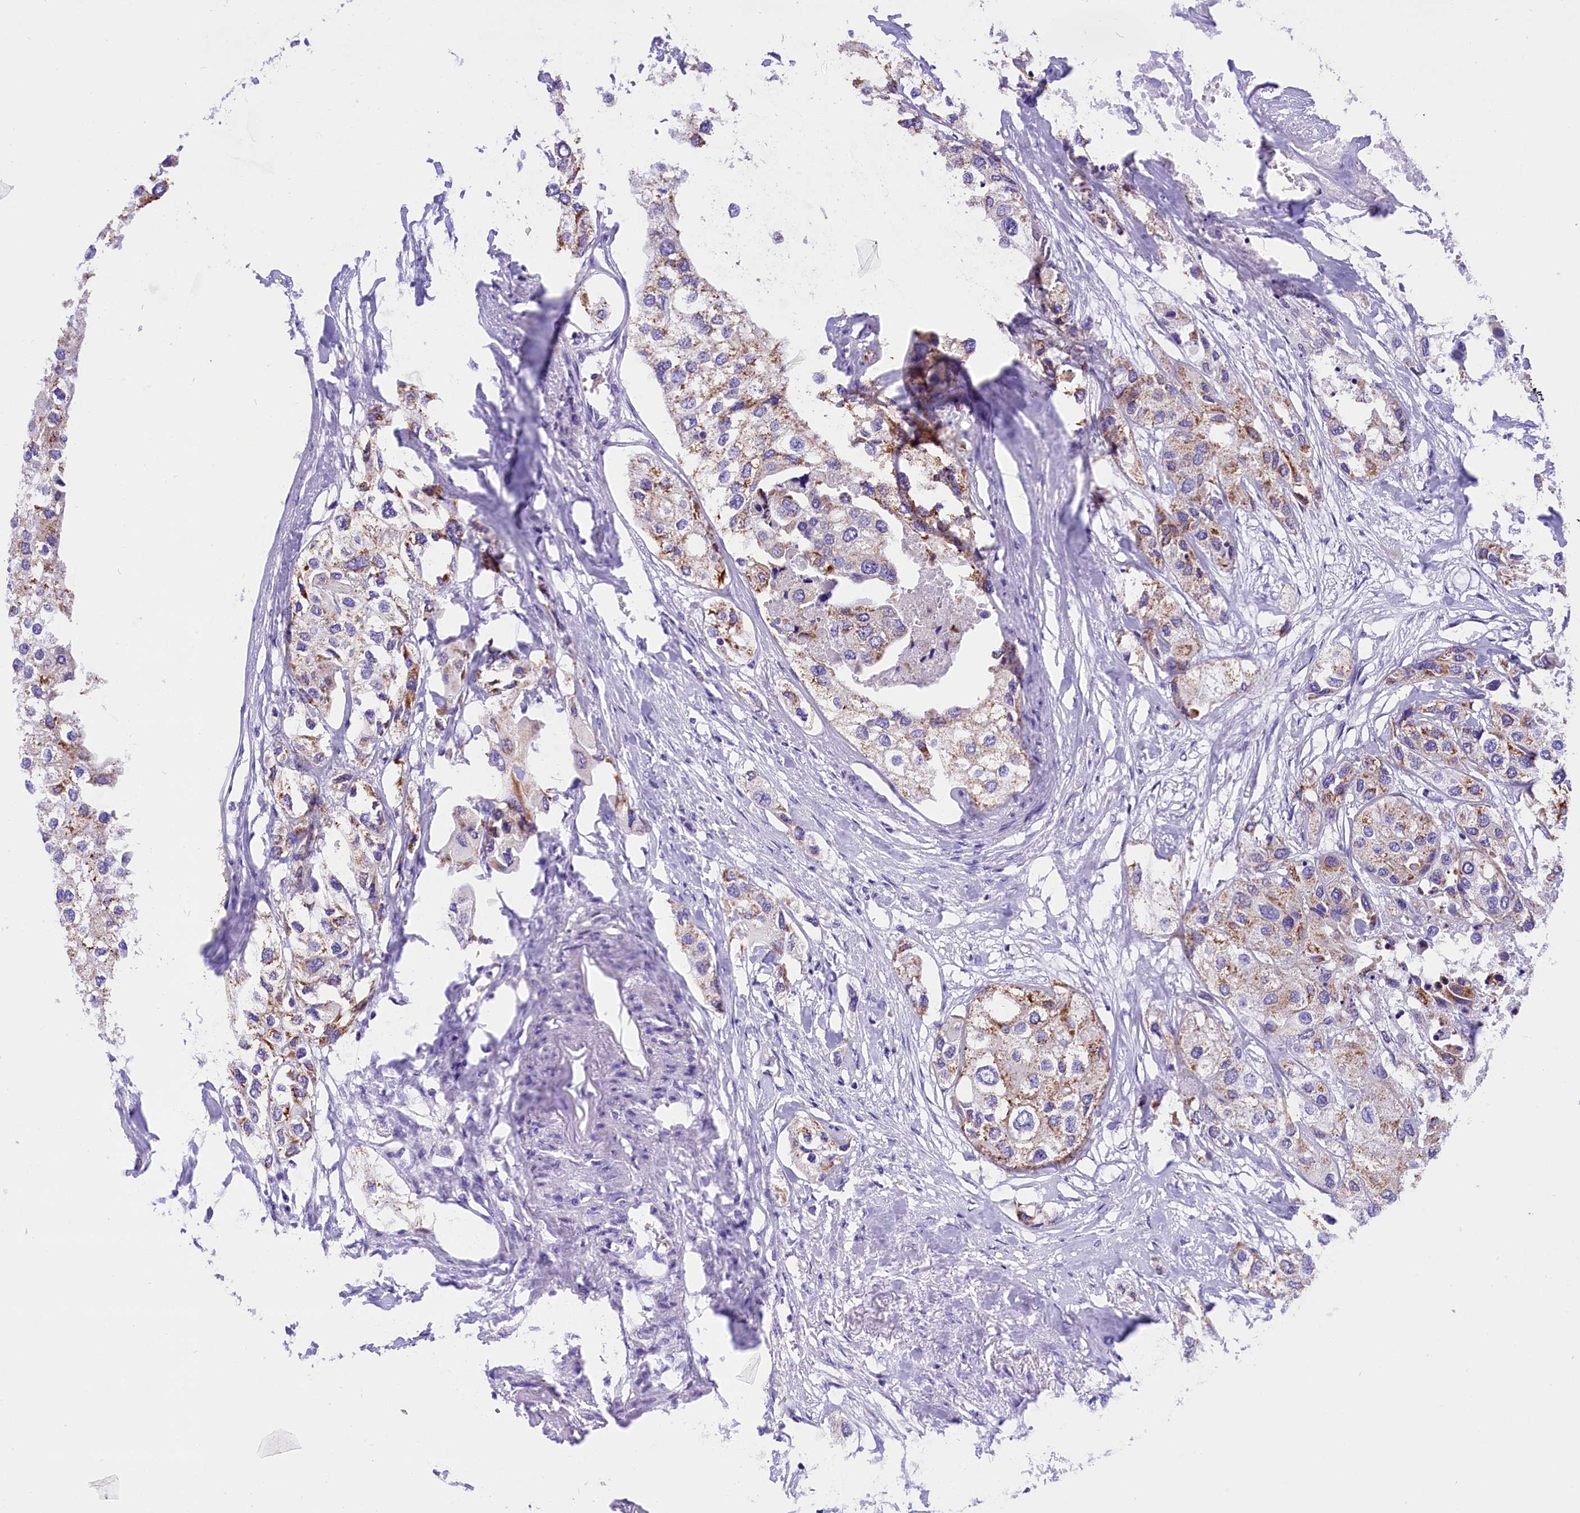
{"staining": {"intensity": "moderate", "quantity": "25%-75%", "location": "cytoplasmic/membranous"}, "tissue": "urothelial cancer", "cell_type": "Tumor cells", "image_type": "cancer", "snomed": [{"axis": "morphology", "description": "Urothelial carcinoma, High grade"}, {"axis": "topography", "description": "Urinary bladder"}], "caption": "Moderate cytoplasmic/membranous protein positivity is appreciated in approximately 25%-75% of tumor cells in urothelial cancer. (brown staining indicates protein expression, while blue staining denotes nuclei).", "gene": "ABAT", "patient": {"sex": "male", "age": 64}}